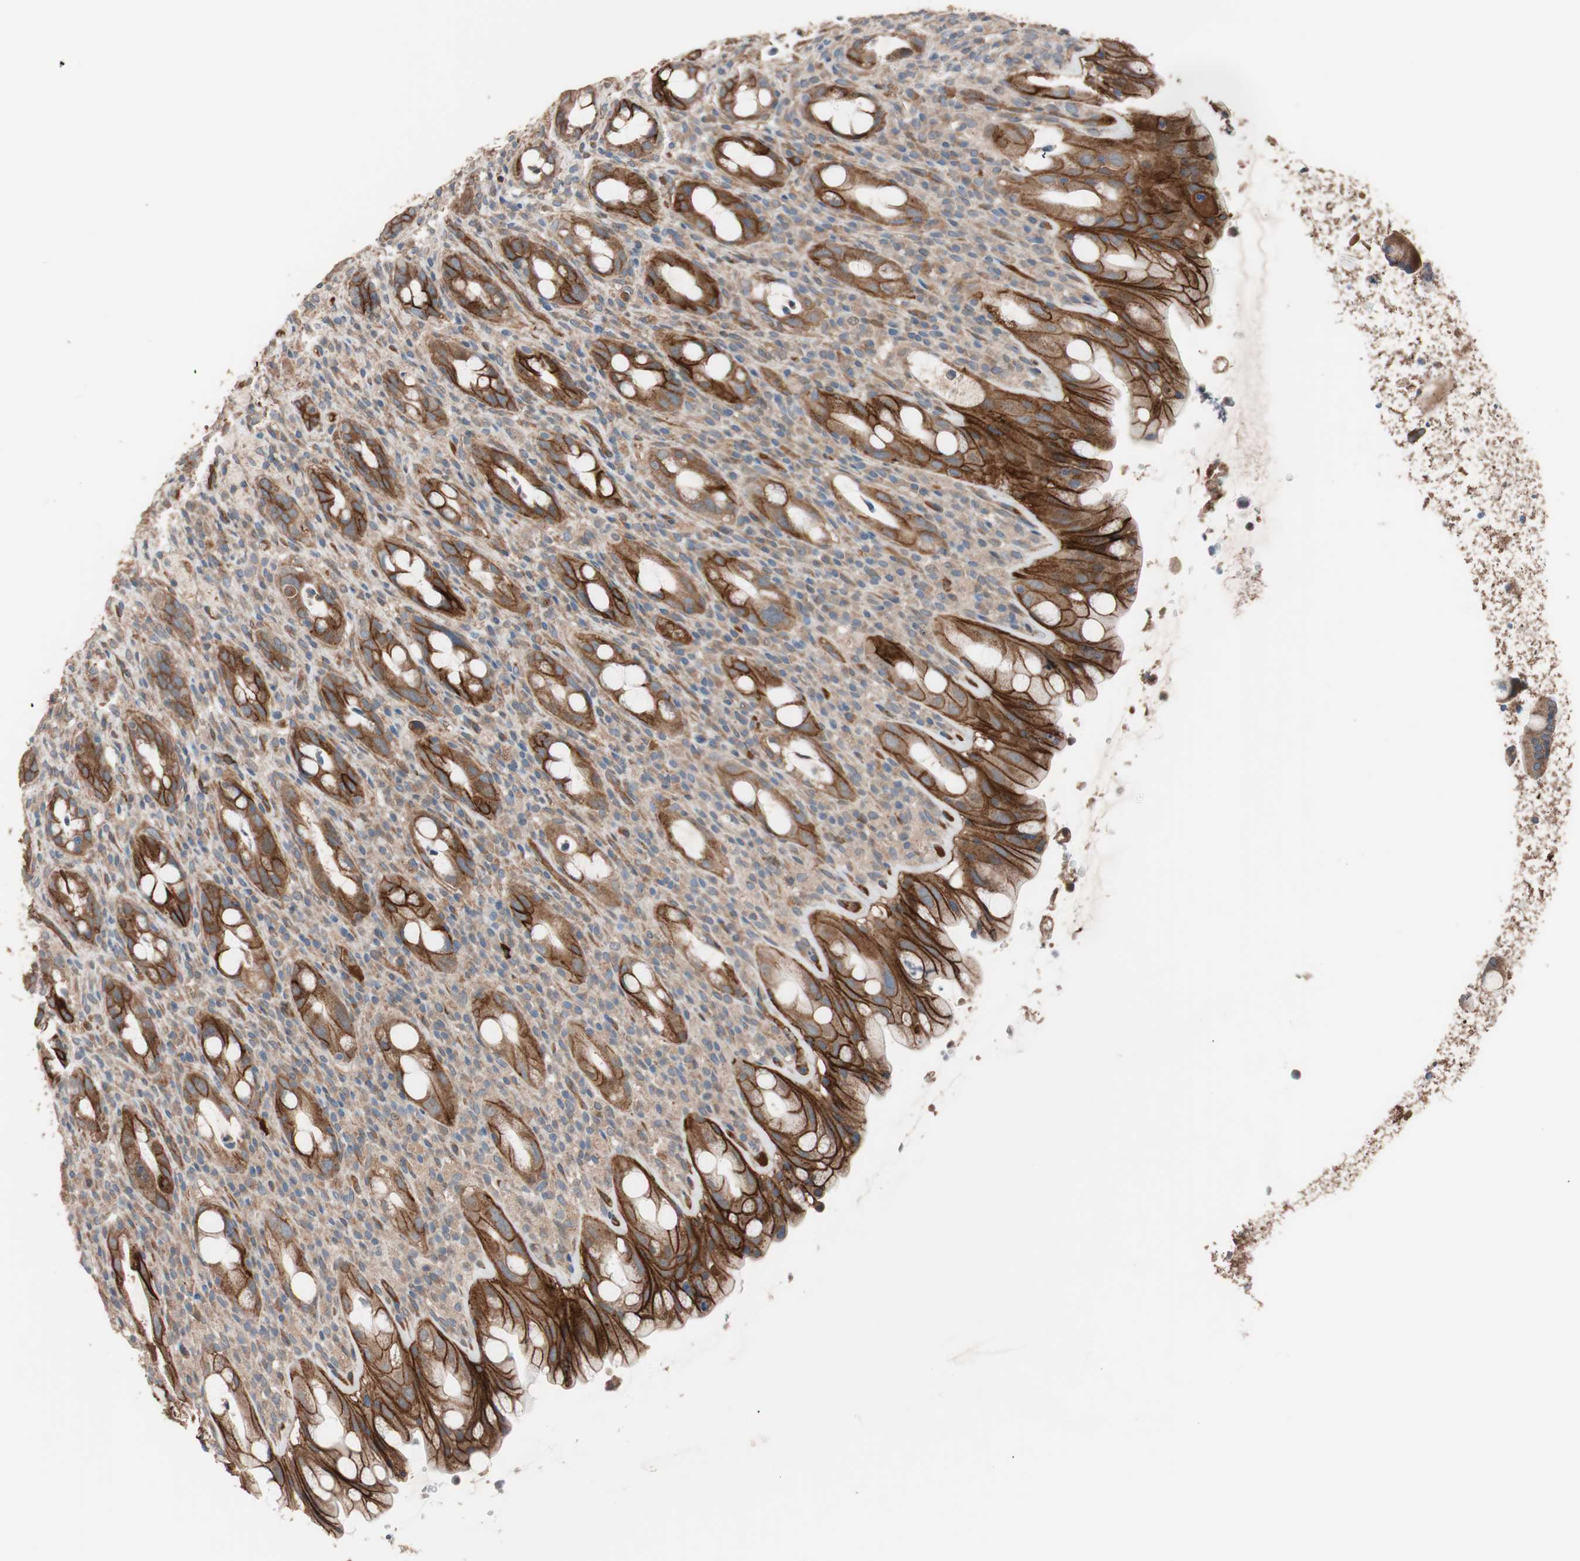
{"staining": {"intensity": "strong", "quantity": ">75%", "location": "cytoplasmic/membranous"}, "tissue": "rectum", "cell_type": "Glandular cells", "image_type": "normal", "snomed": [{"axis": "morphology", "description": "Normal tissue, NOS"}, {"axis": "topography", "description": "Rectum"}], "caption": "IHC image of normal human rectum stained for a protein (brown), which exhibits high levels of strong cytoplasmic/membranous expression in approximately >75% of glandular cells.", "gene": "SDC4", "patient": {"sex": "male", "age": 44}}